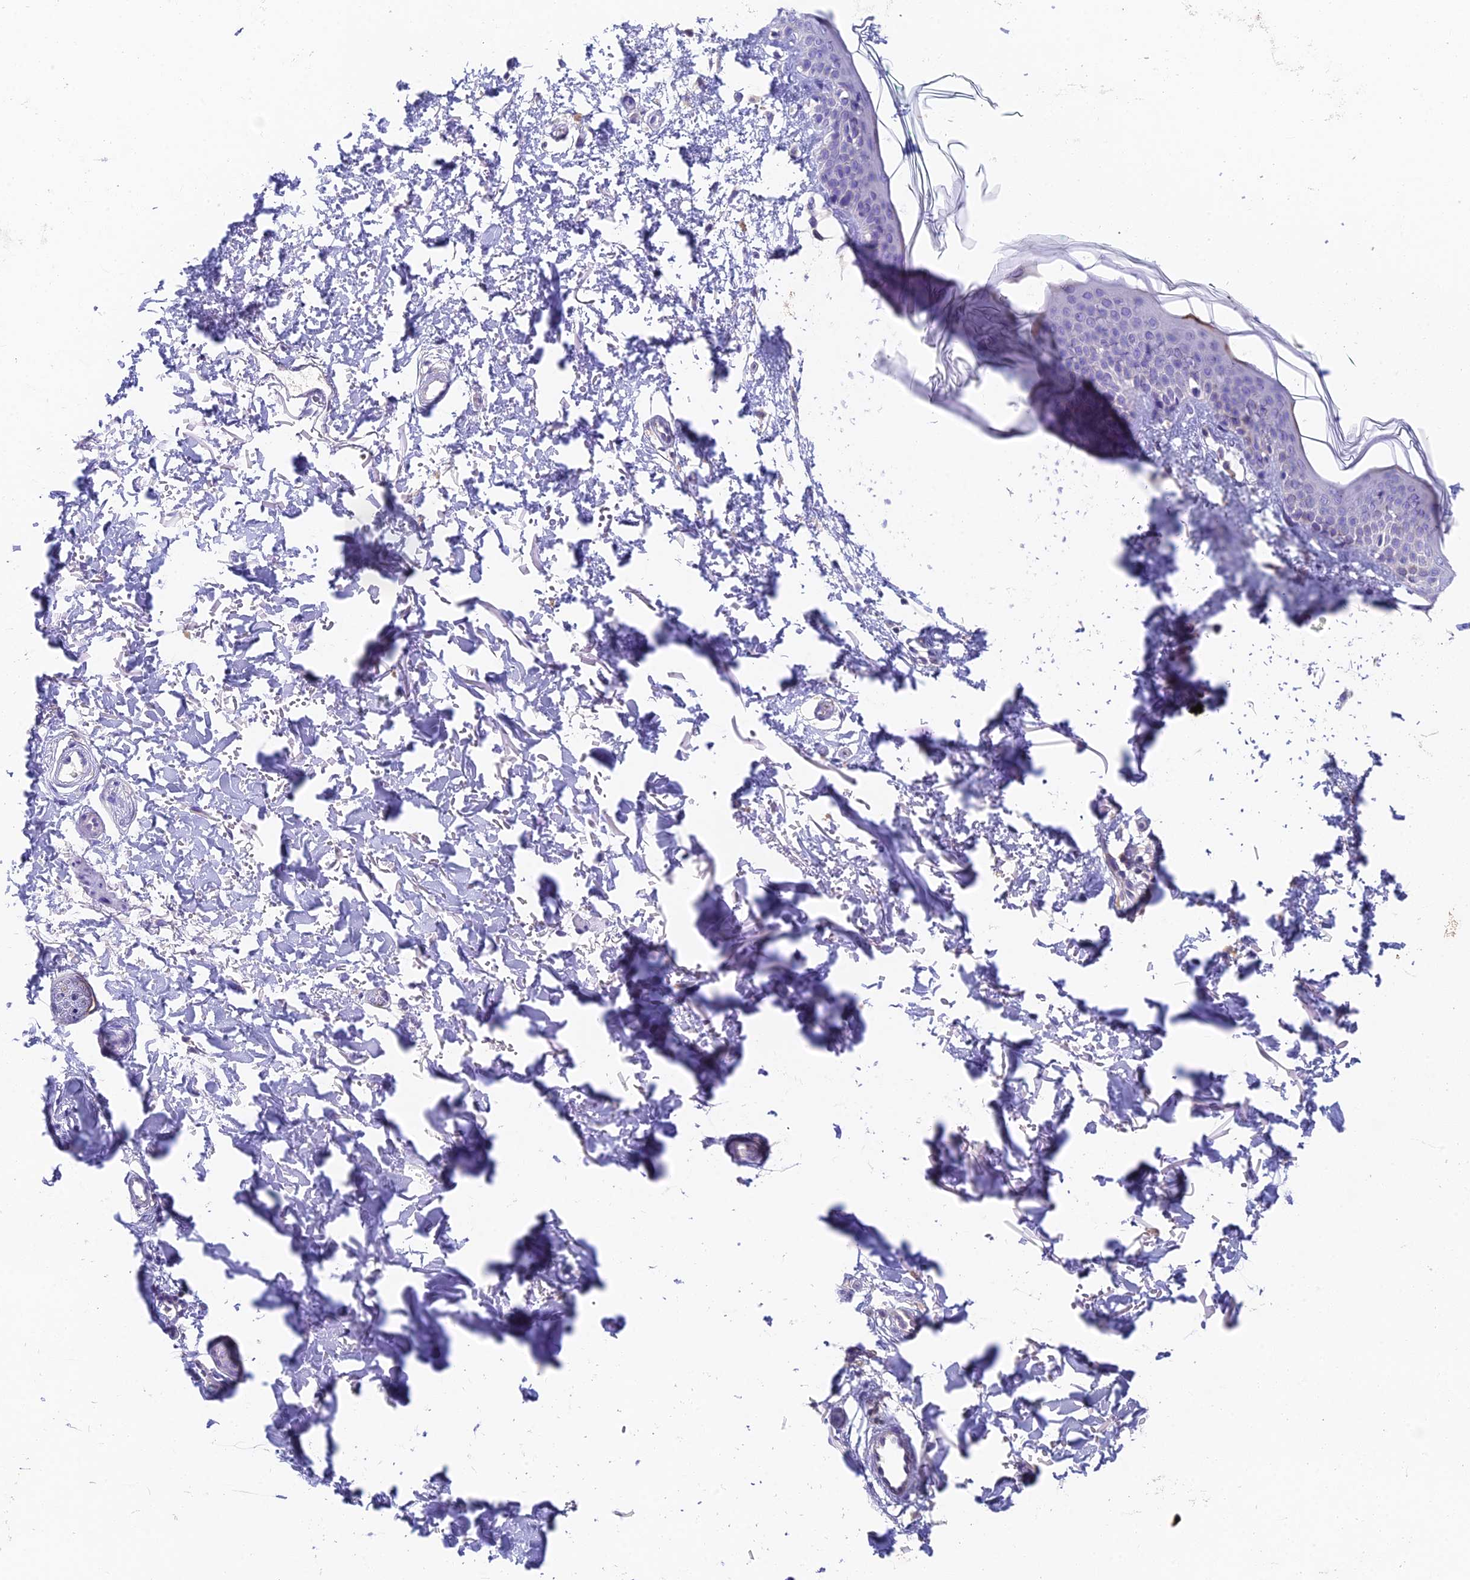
{"staining": {"intensity": "negative", "quantity": "none", "location": "none"}, "tissue": "skin", "cell_type": "Fibroblasts", "image_type": "normal", "snomed": [{"axis": "morphology", "description": "Normal tissue, NOS"}, {"axis": "topography", "description": "Skin"}], "caption": "Fibroblasts are negative for protein expression in benign human skin. (Stains: DAB (3,3'-diaminobenzidine) immunohistochemistry with hematoxylin counter stain, Microscopy: brightfield microscopy at high magnification).", "gene": "ADAMTS13", "patient": {"sex": "male", "age": 66}}